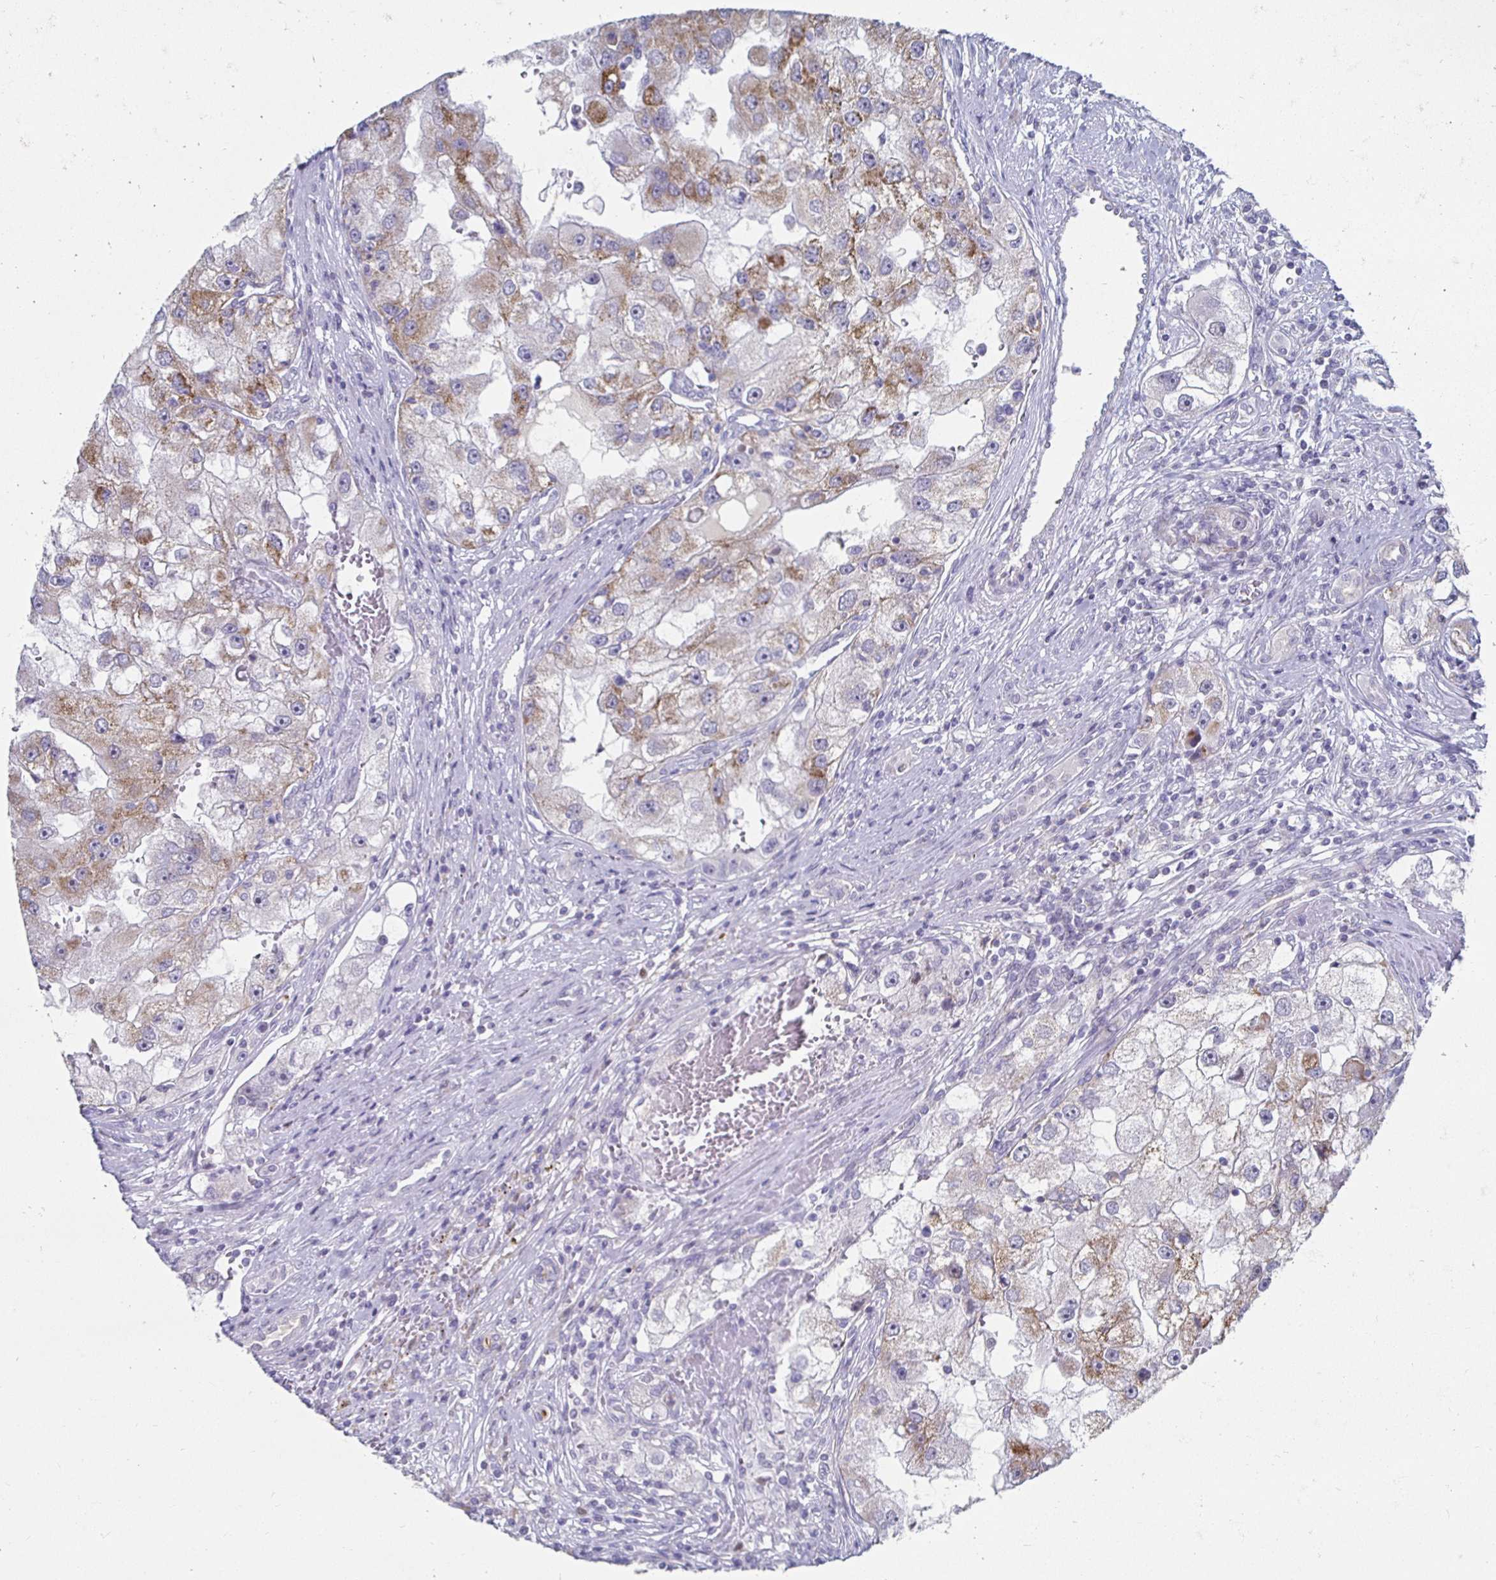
{"staining": {"intensity": "weak", "quantity": "25%-75%", "location": "cytoplasmic/membranous"}, "tissue": "renal cancer", "cell_type": "Tumor cells", "image_type": "cancer", "snomed": [{"axis": "morphology", "description": "Adenocarcinoma, NOS"}, {"axis": "topography", "description": "Kidney"}], "caption": "Immunohistochemical staining of renal cancer (adenocarcinoma) exhibits low levels of weak cytoplasmic/membranous protein staining in about 25%-75% of tumor cells. (brown staining indicates protein expression, while blue staining denotes nuclei).", "gene": "NOCT", "patient": {"sex": "male", "age": 63}}